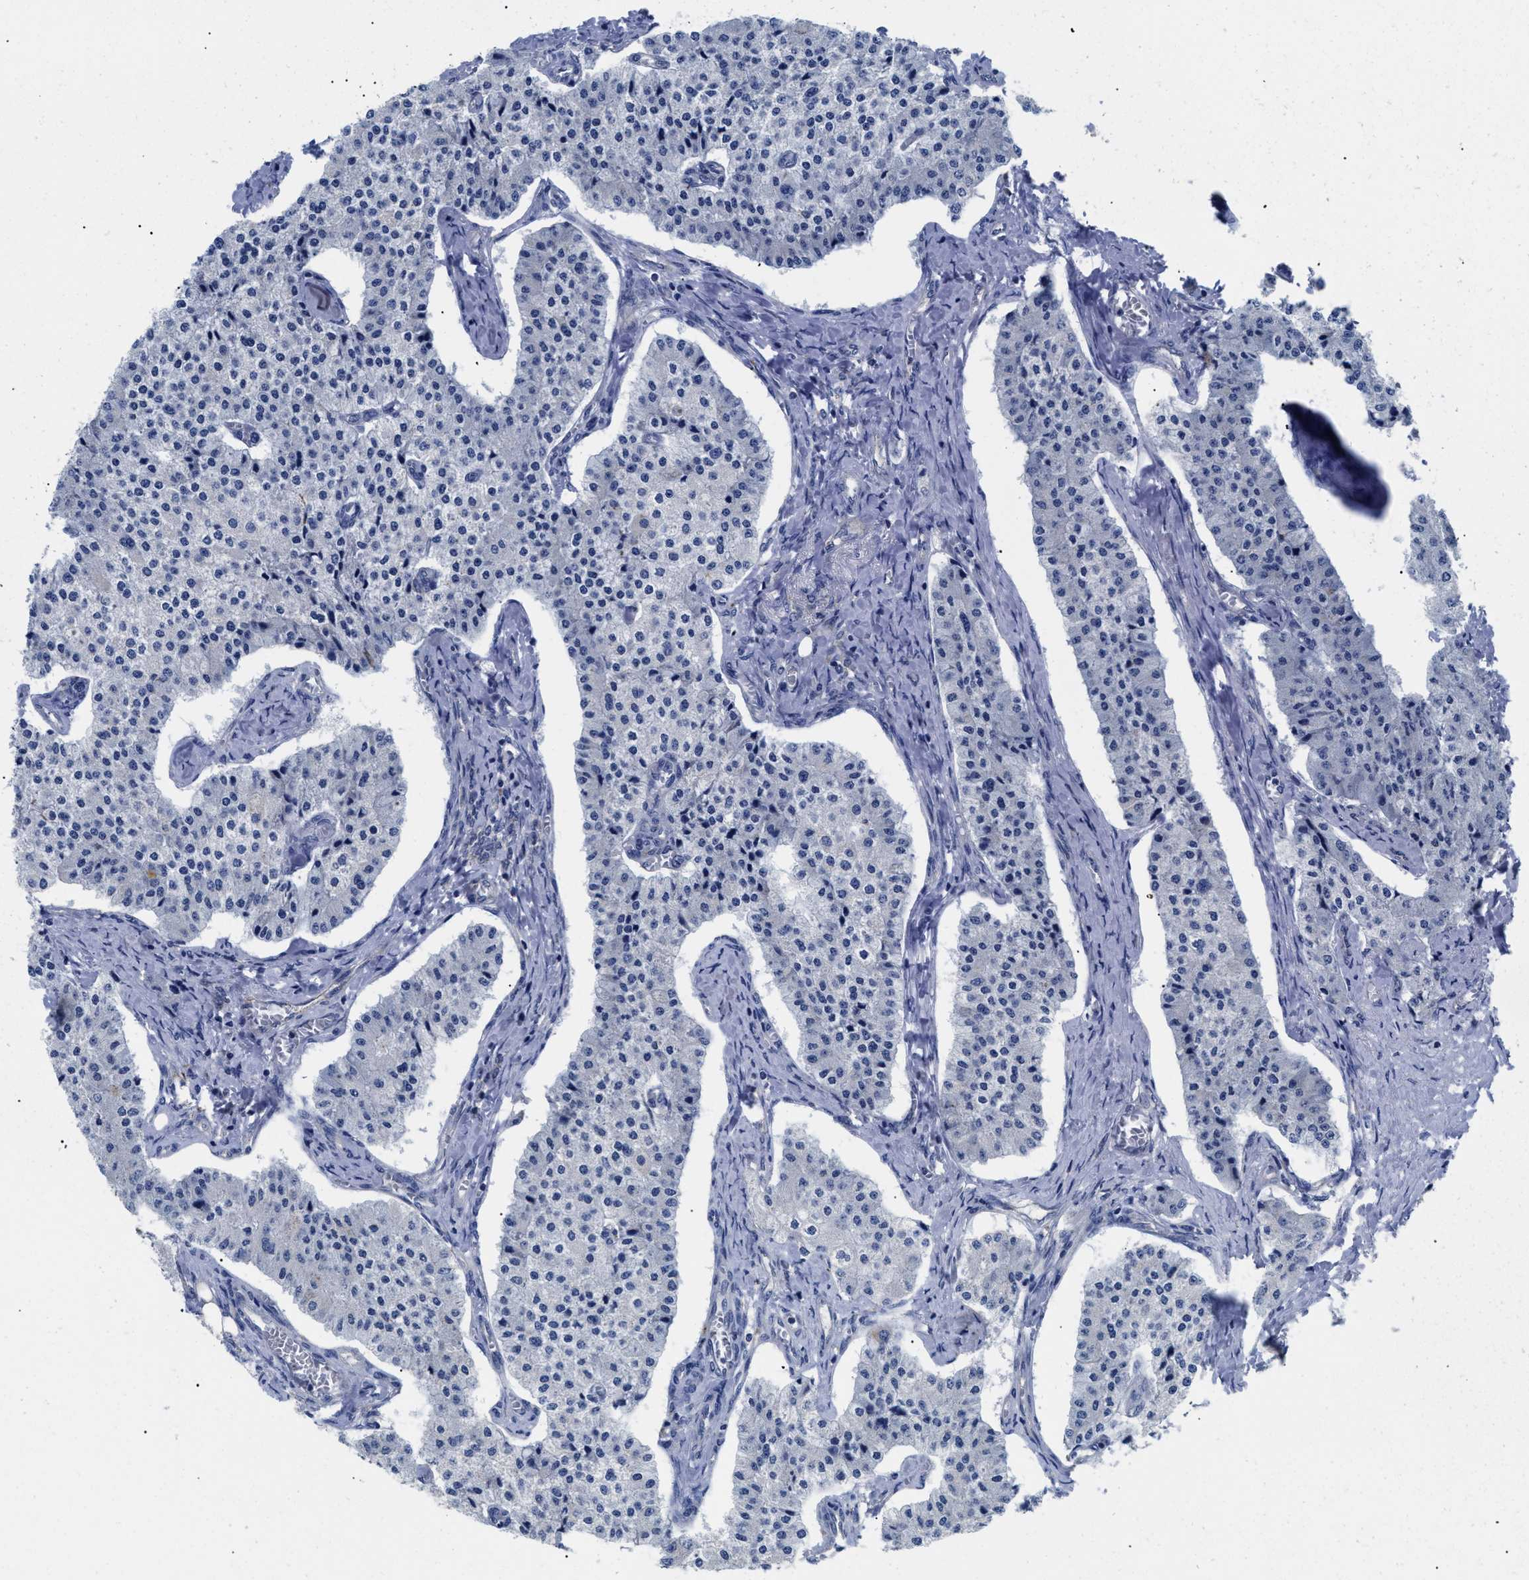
{"staining": {"intensity": "negative", "quantity": "none", "location": "none"}, "tissue": "carcinoid", "cell_type": "Tumor cells", "image_type": "cancer", "snomed": [{"axis": "morphology", "description": "Carcinoid, malignant, NOS"}, {"axis": "topography", "description": "Colon"}], "caption": "Immunohistochemical staining of human malignant carcinoid reveals no significant staining in tumor cells.", "gene": "APOBEC2", "patient": {"sex": "female", "age": 52}}